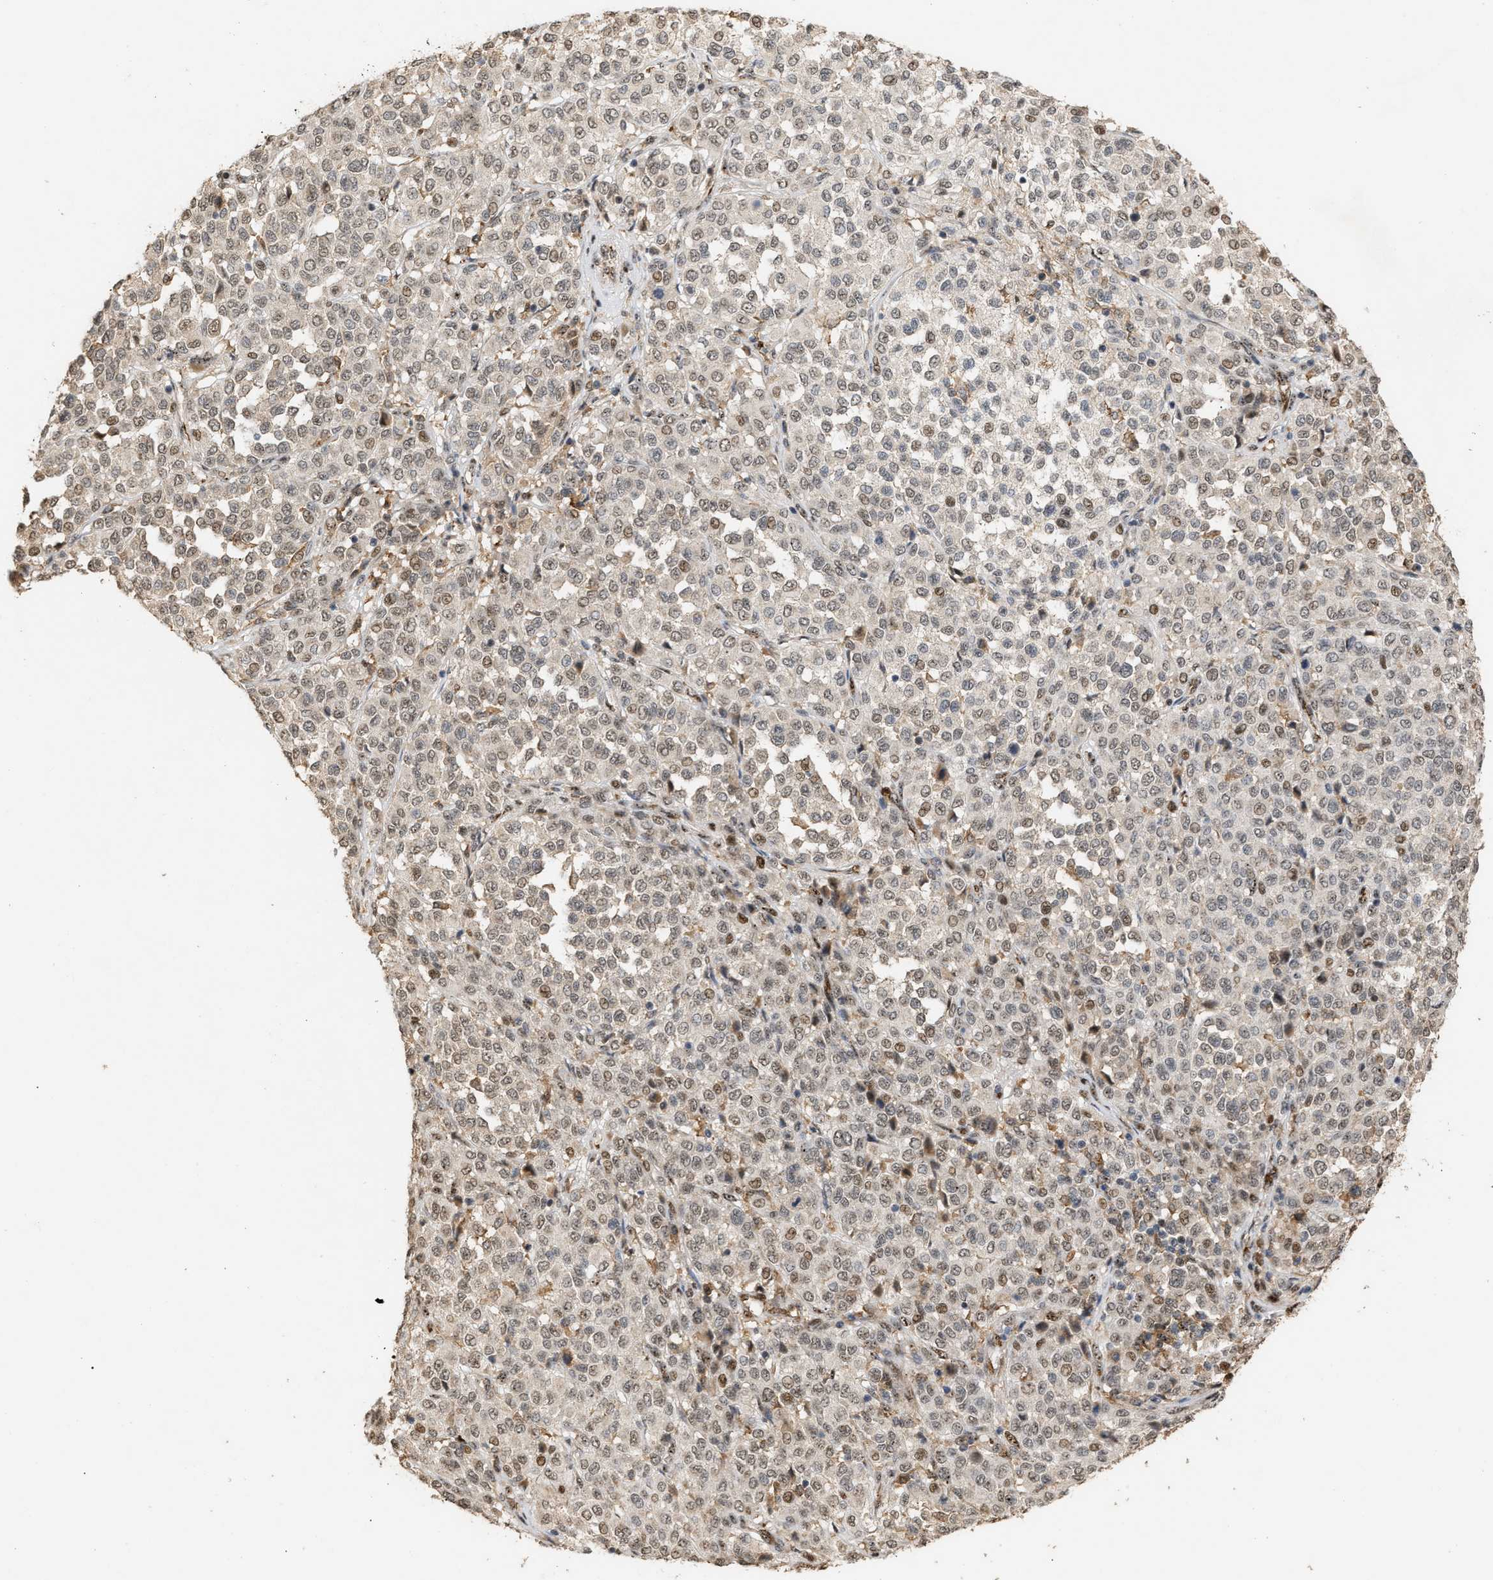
{"staining": {"intensity": "weak", "quantity": ">75%", "location": "nuclear"}, "tissue": "melanoma", "cell_type": "Tumor cells", "image_type": "cancer", "snomed": [{"axis": "morphology", "description": "Malignant melanoma, Metastatic site"}, {"axis": "topography", "description": "Pancreas"}], "caption": "Immunohistochemistry image of neoplastic tissue: human malignant melanoma (metastatic site) stained using IHC shows low levels of weak protein expression localized specifically in the nuclear of tumor cells, appearing as a nuclear brown color.", "gene": "ZFAND5", "patient": {"sex": "female", "age": 30}}